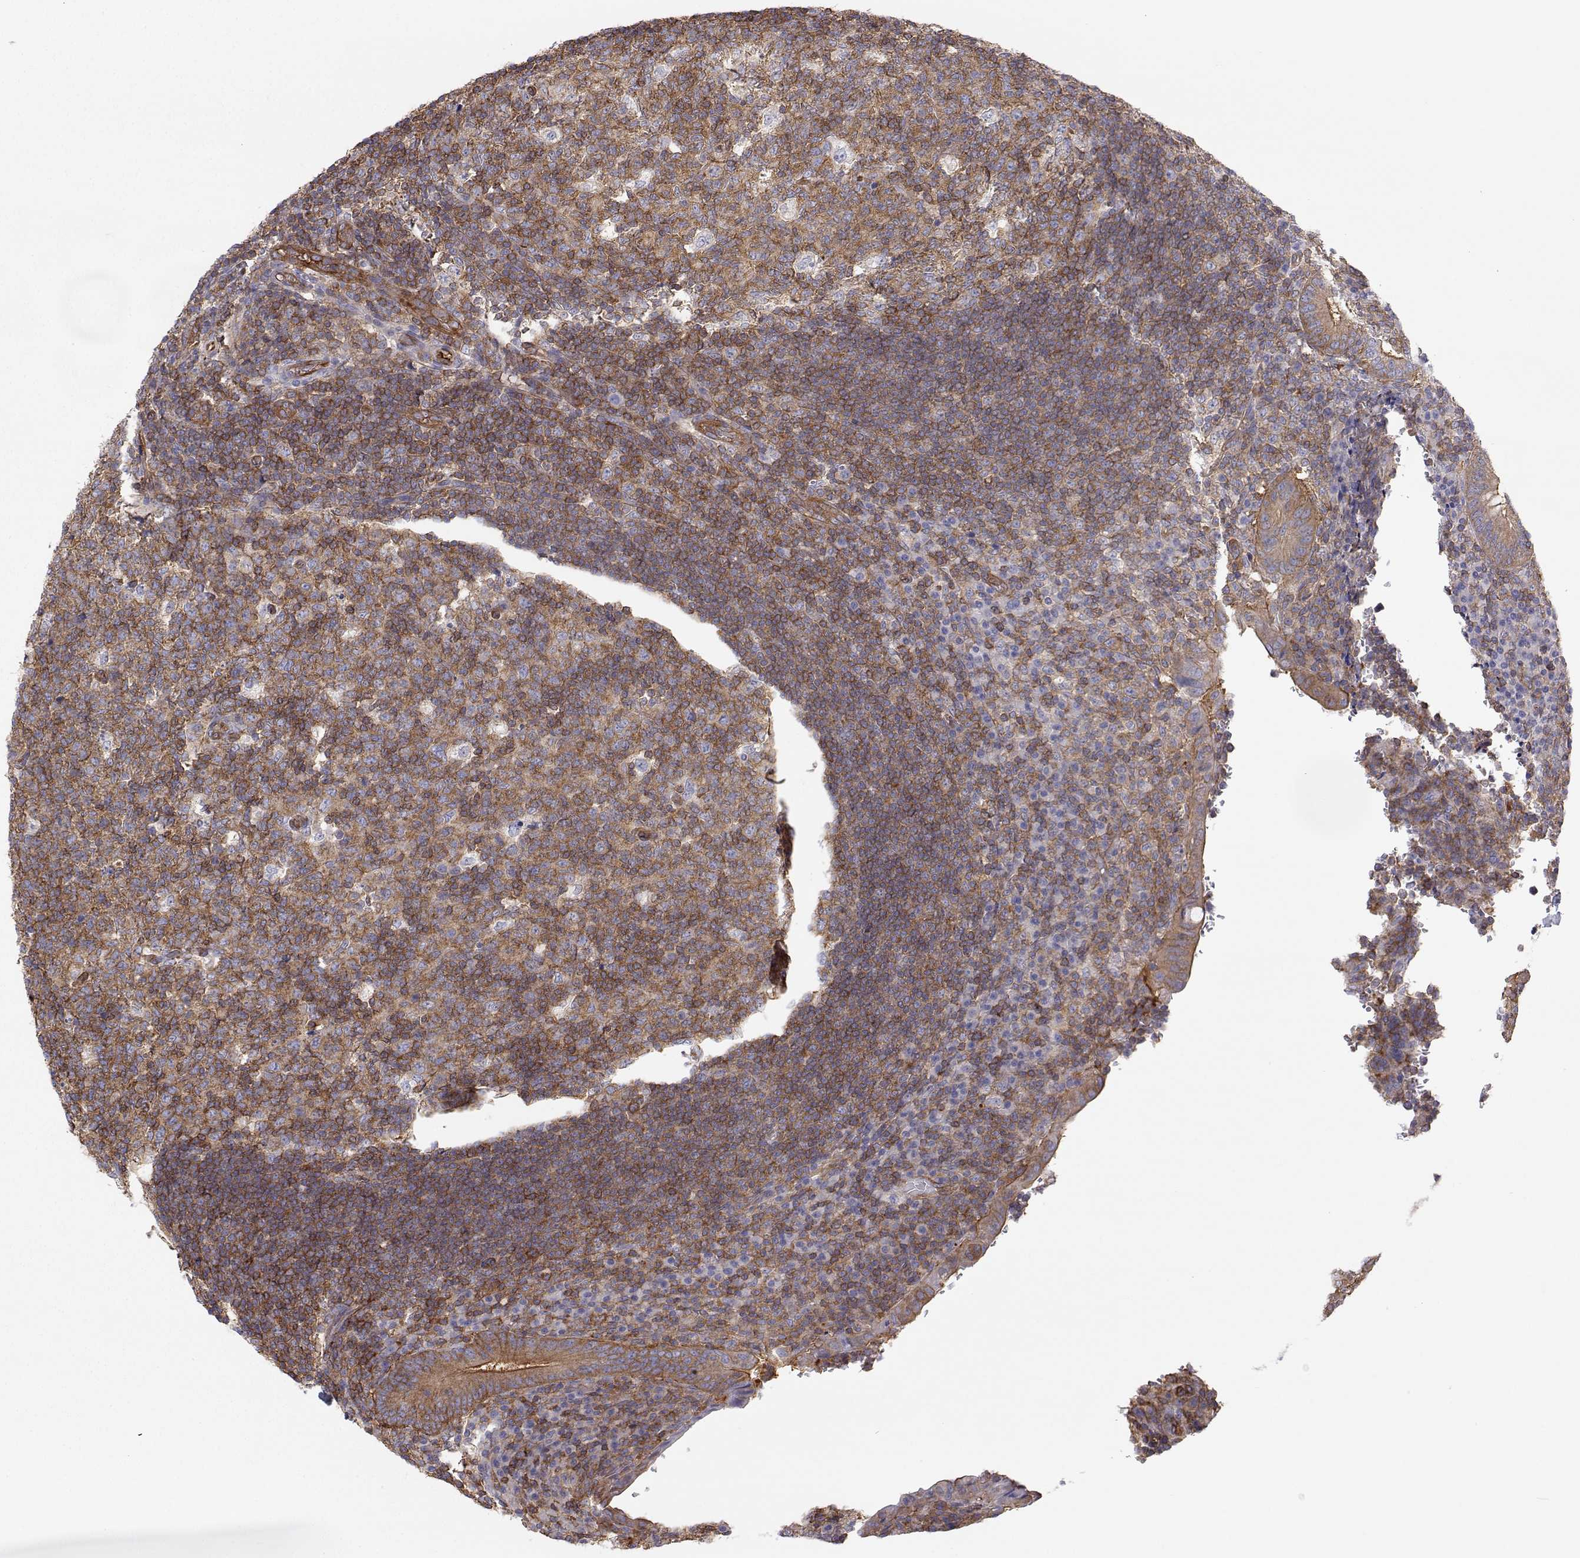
{"staining": {"intensity": "moderate", "quantity": ">75%", "location": "cytoplasmic/membranous"}, "tissue": "appendix", "cell_type": "Glandular cells", "image_type": "normal", "snomed": [{"axis": "morphology", "description": "Normal tissue, NOS"}, {"axis": "topography", "description": "Appendix"}], "caption": "Moderate cytoplasmic/membranous protein expression is seen in approximately >75% of glandular cells in appendix.", "gene": "MYH9", "patient": {"sex": "male", "age": 18}}